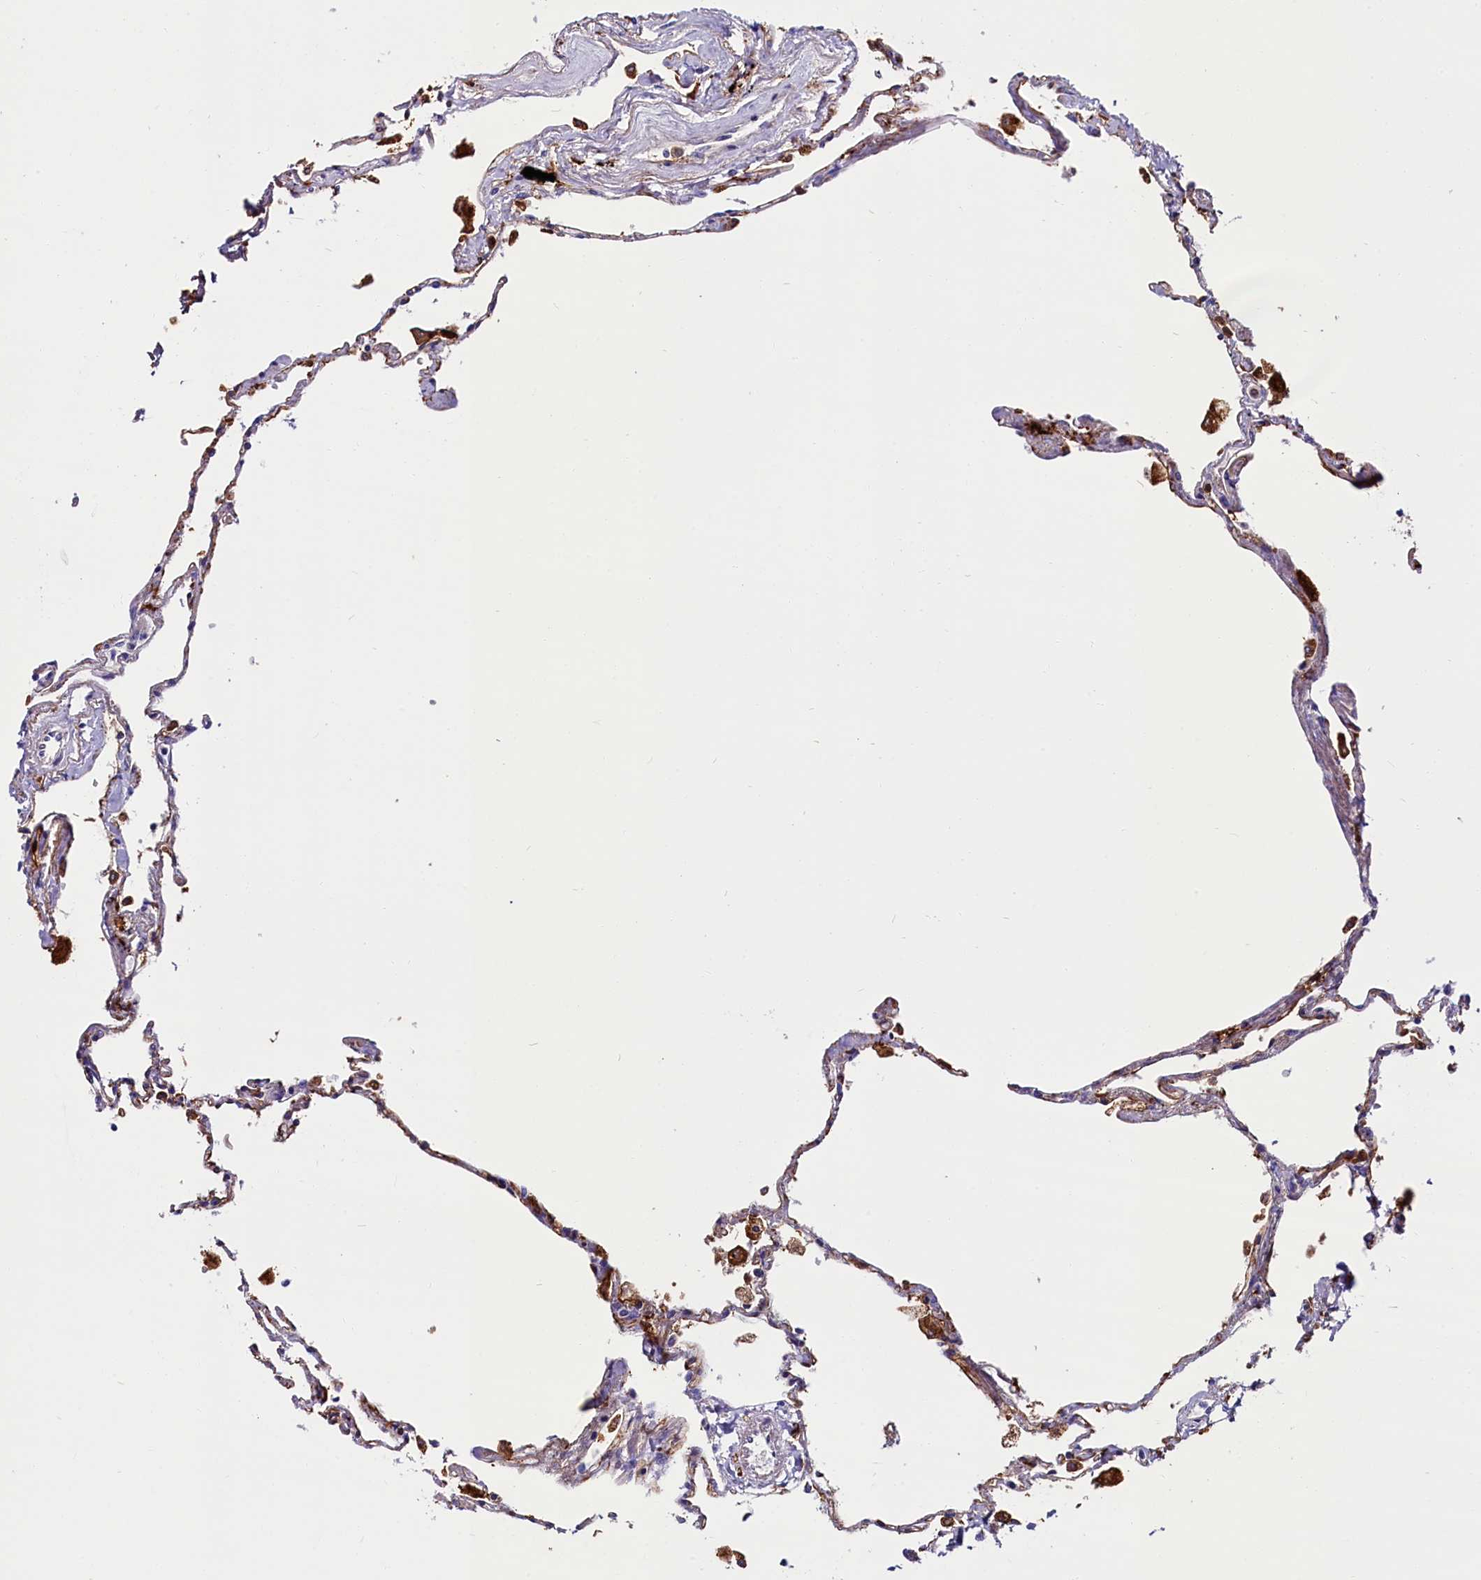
{"staining": {"intensity": "negative", "quantity": "none", "location": "none"}, "tissue": "lung", "cell_type": "Alveolar cells", "image_type": "normal", "snomed": [{"axis": "morphology", "description": "Normal tissue, NOS"}, {"axis": "topography", "description": "Lung"}], "caption": "IHC photomicrograph of normal human lung stained for a protein (brown), which shows no positivity in alveolar cells. The staining is performed using DAB (3,3'-diaminobenzidine) brown chromogen with nuclei counter-stained in using hematoxylin.", "gene": "IL20RA", "patient": {"sex": "female", "age": 67}}